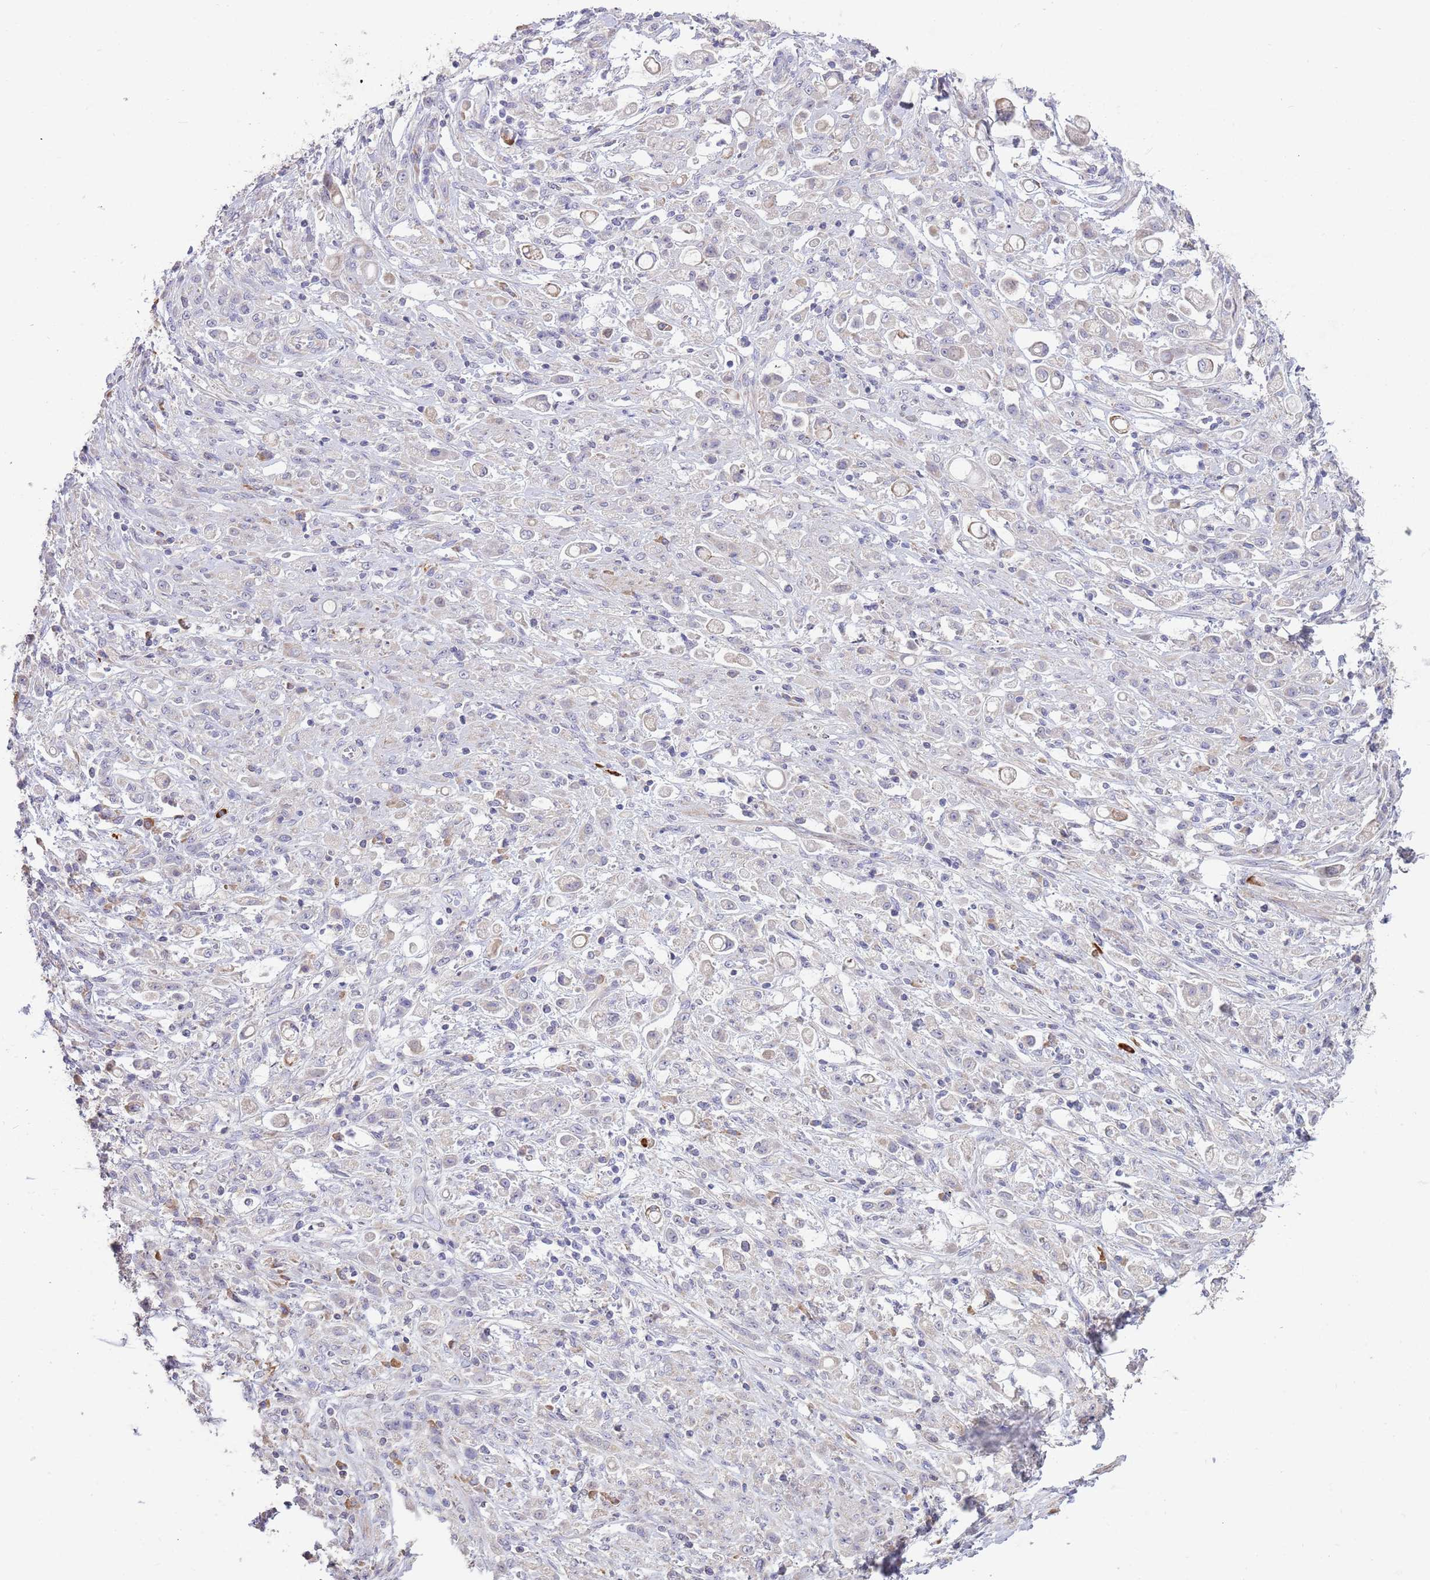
{"staining": {"intensity": "negative", "quantity": "none", "location": "none"}, "tissue": "stomach cancer", "cell_type": "Tumor cells", "image_type": "cancer", "snomed": [{"axis": "morphology", "description": "Adenocarcinoma, NOS"}, {"axis": "topography", "description": "Stomach"}], "caption": "This is an IHC histopathology image of stomach cancer. There is no expression in tumor cells.", "gene": "SUSD1", "patient": {"sex": "female", "age": 60}}